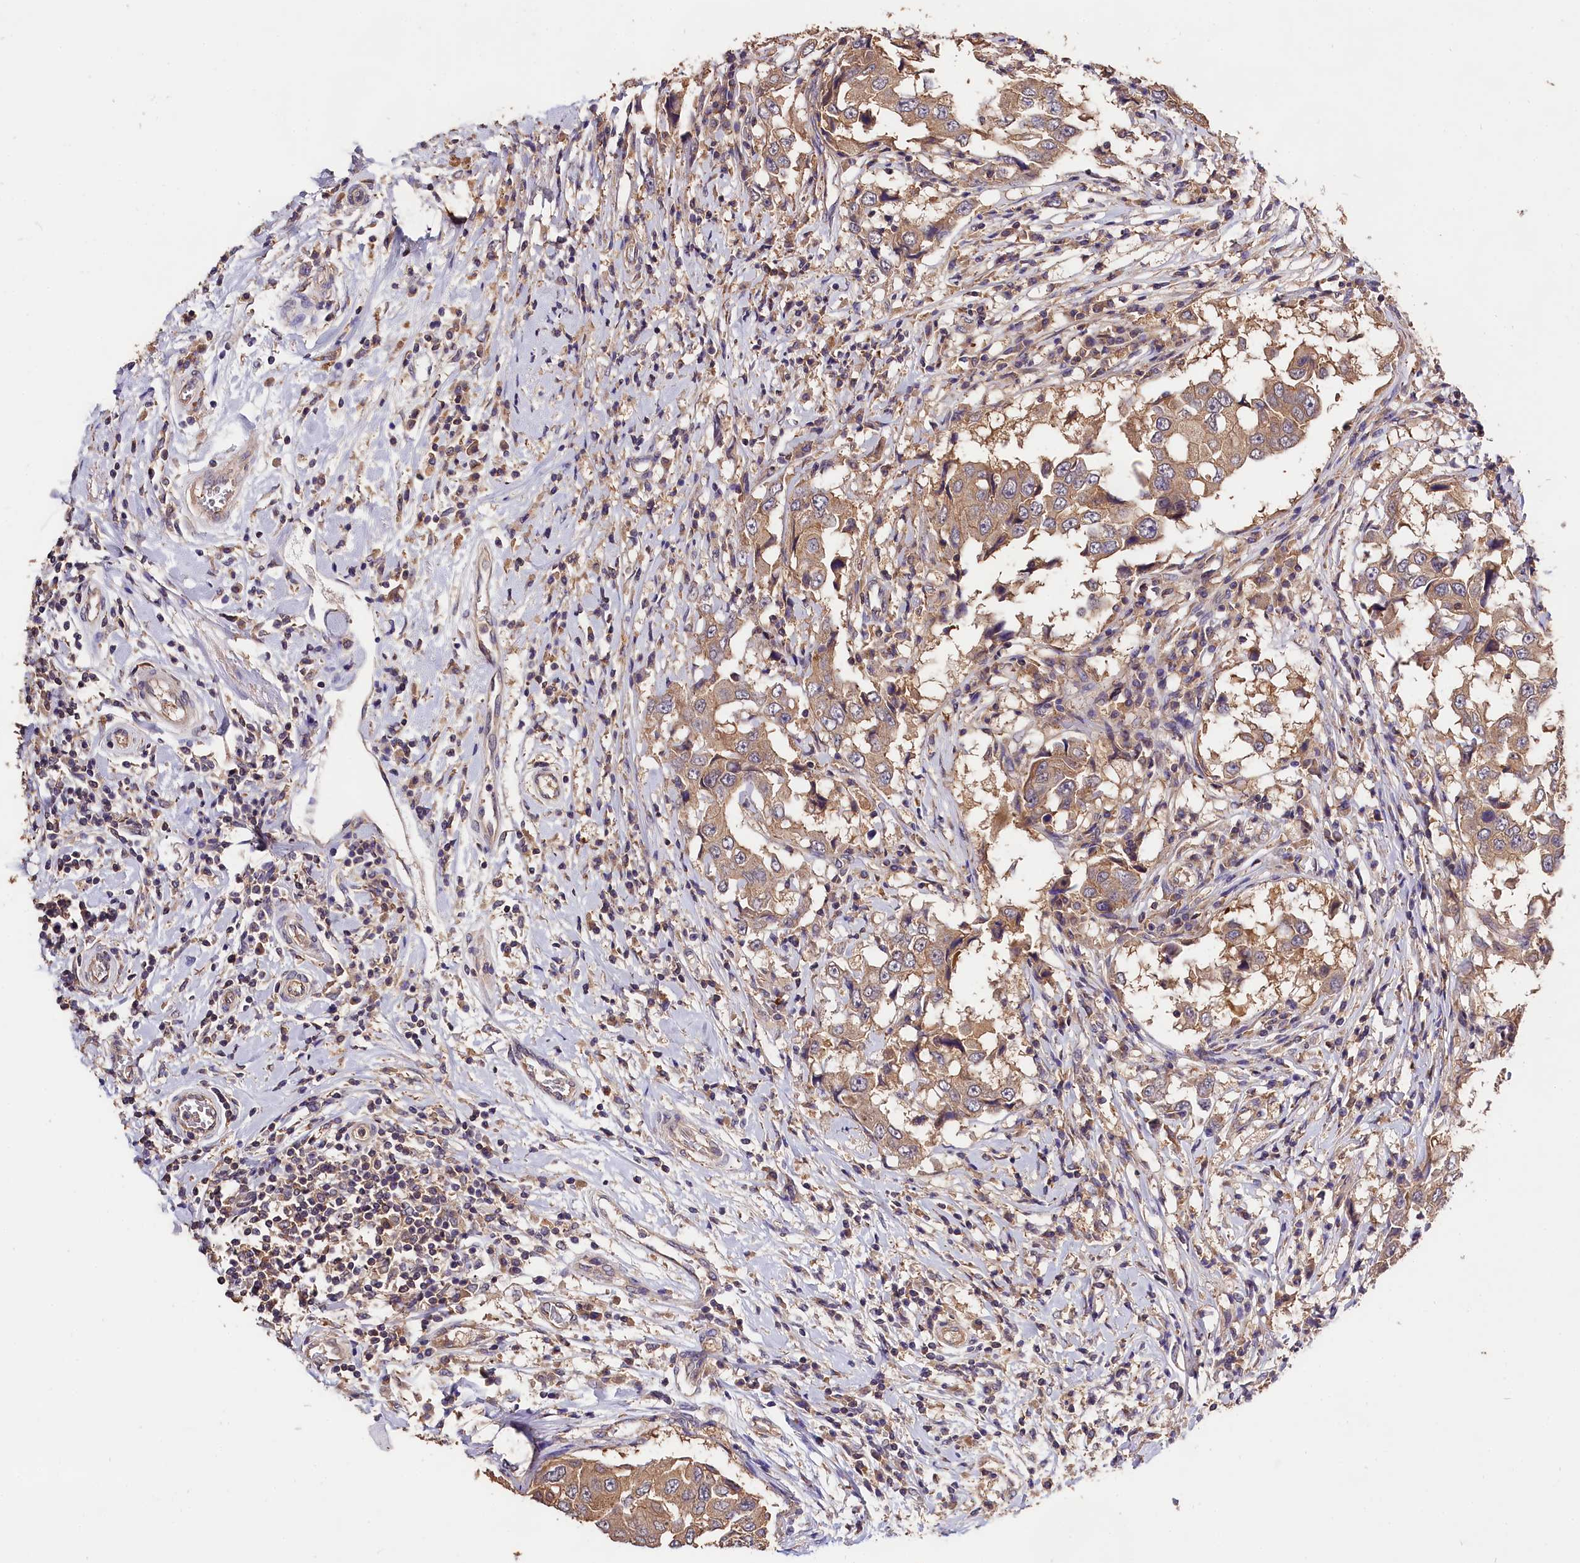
{"staining": {"intensity": "moderate", "quantity": ">75%", "location": "cytoplasmic/membranous"}, "tissue": "breast cancer", "cell_type": "Tumor cells", "image_type": "cancer", "snomed": [{"axis": "morphology", "description": "Duct carcinoma"}, {"axis": "topography", "description": "Breast"}], "caption": "Breast infiltrating ductal carcinoma stained with immunohistochemistry demonstrates moderate cytoplasmic/membranous positivity in approximately >75% of tumor cells.", "gene": "OAS3", "patient": {"sex": "female", "age": 27}}